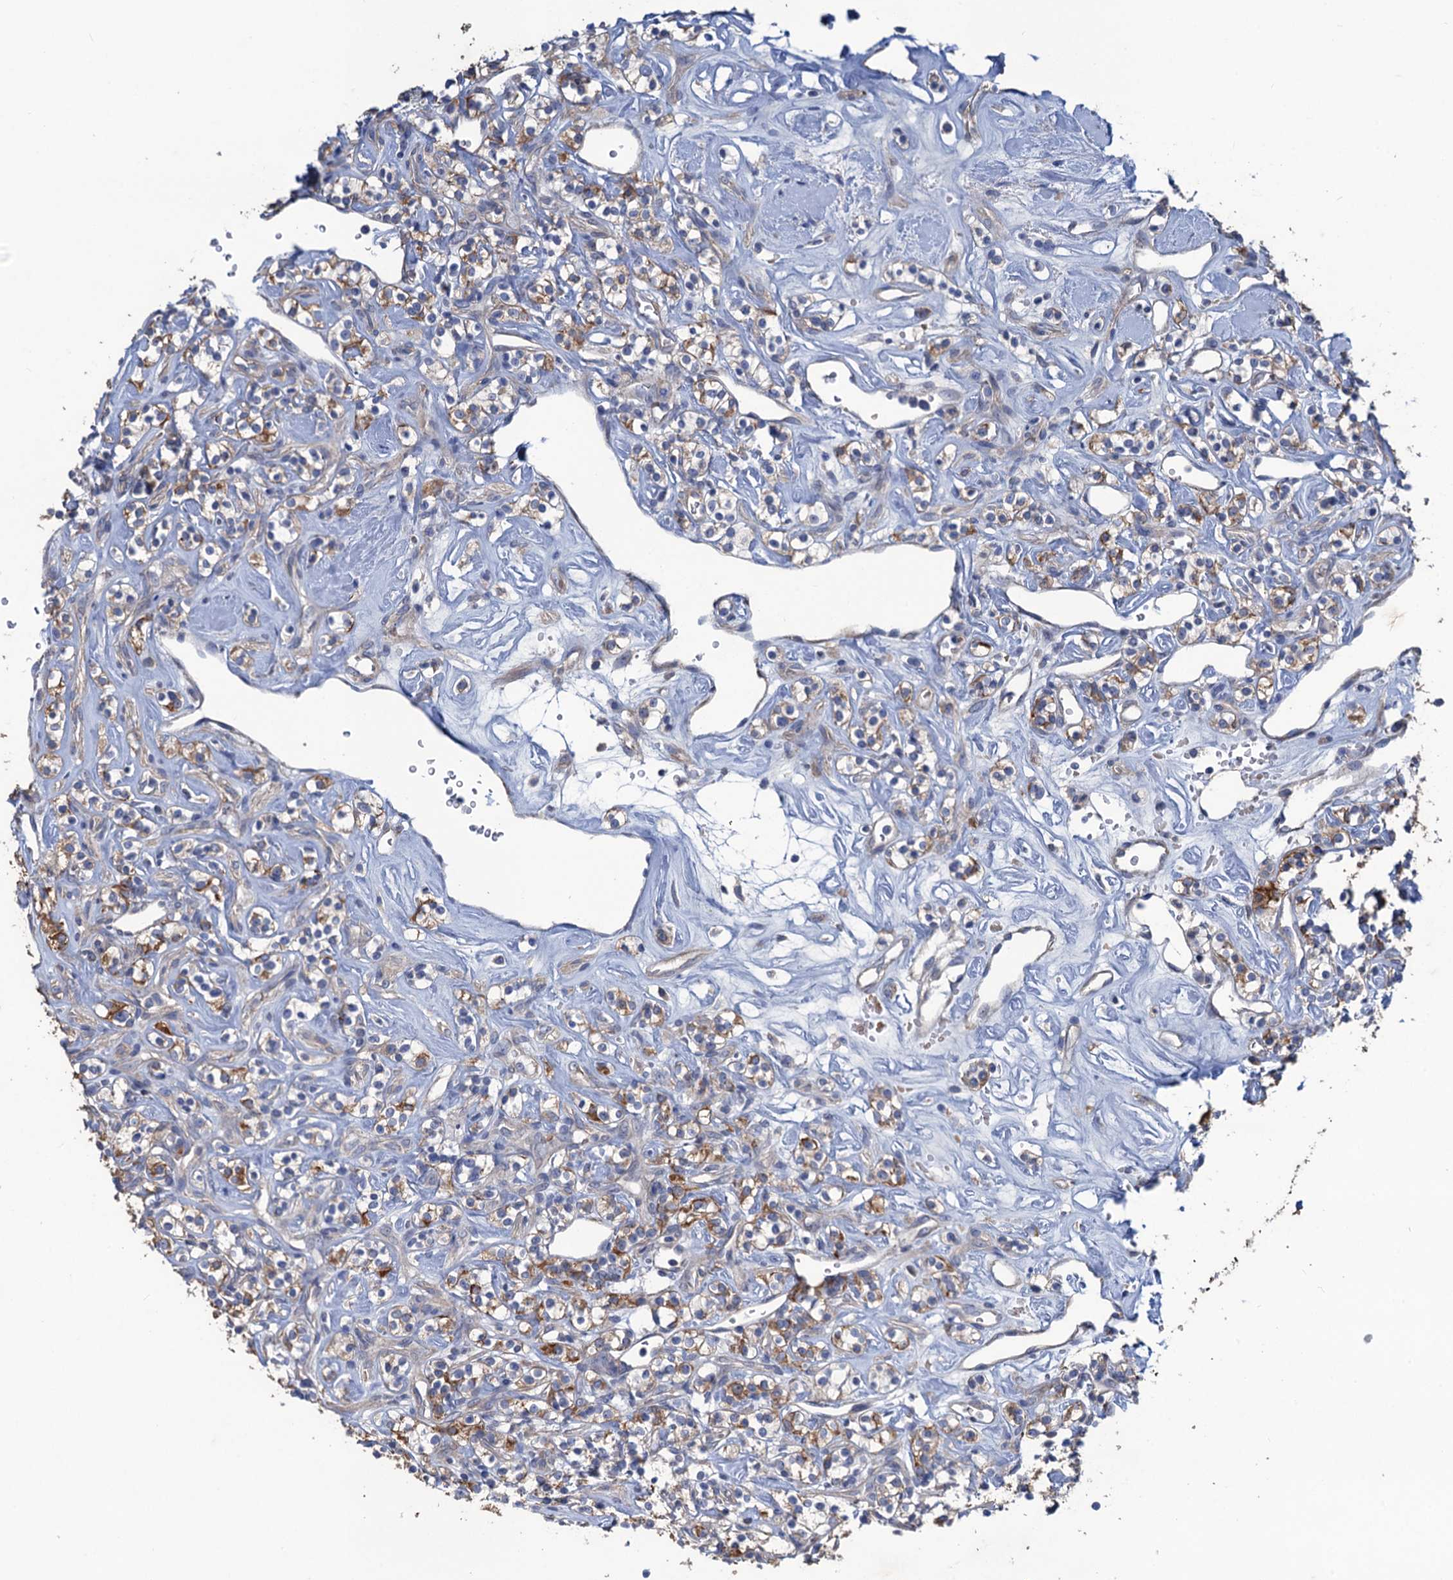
{"staining": {"intensity": "weak", "quantity": "25%-75%", "location": "cytoplasmic/membranous"}, "tissue": "renal cancer", "cell_type": "Tumor cells", "image_type": "cancer", "snomed": [{"axis": "morphology", "description": "Adenocarcinoma, NOS"}, {"axis": "topography", "description": "Kidney"}], "caption": "Renal cancer was stained to show a protein in brown. There is low levels of weak cytoplasmic/membranous staining in approximately 25%-75% of tumor cells. The staining is performed using DAB brown chromogen to label protein expression. The nuclei are counter-stained blue using hematoxylin.", "gene": "SMCO3", "patient": {"sex": "male", "age": 77}}